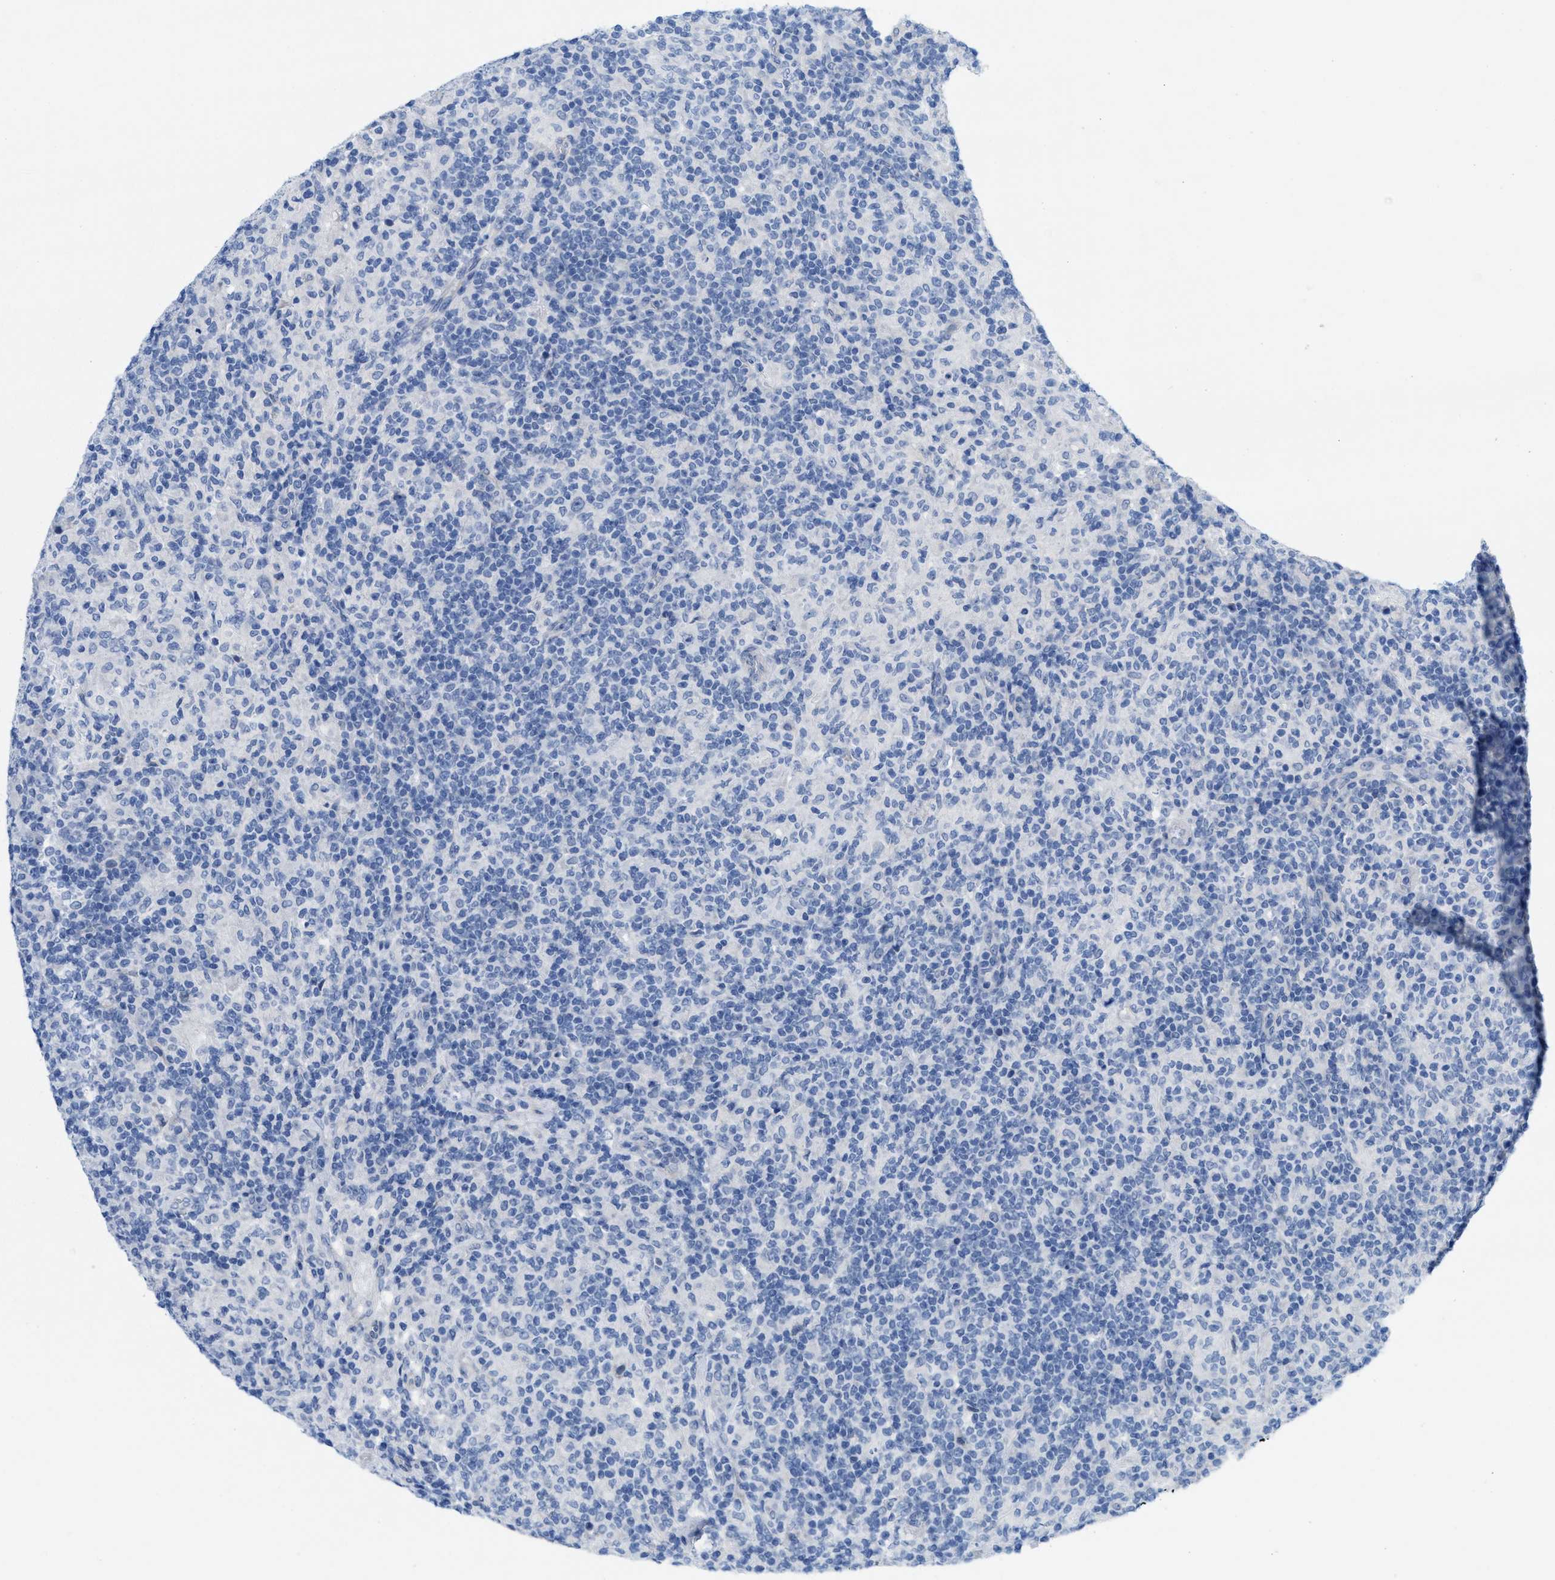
{"staining": {"intensity": "negative", "quantity": "none", "location": "none"}, "tissue": "lymphoma", "cell_type": "Tumor cells", "image_type": "cancer", "snomed": [{"axis": "morphology", "description": "Hodgkin's disease, NOS"}, {"axis": "topography", "description": "Lymph node"}], "caption": "IHC of human Hodgkin's disease displays no staining in tumor cells.", "gene": "CPA2", "patient": {"sex": "male", "age": 70}}